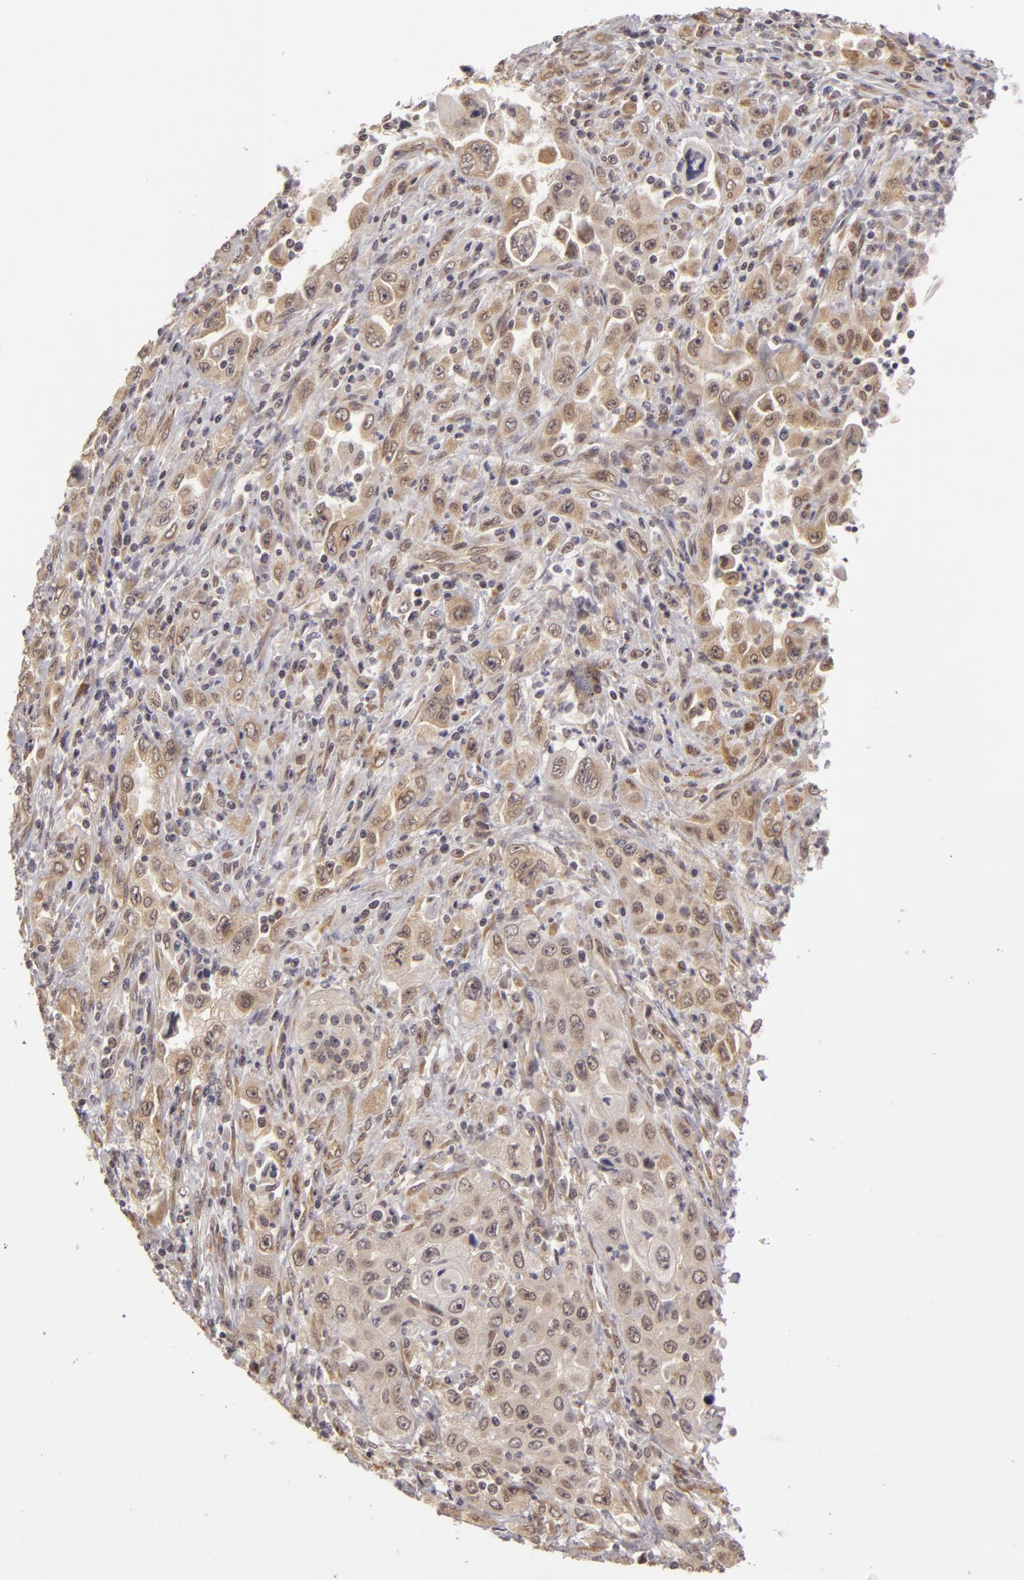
{"staining": {"intensity": "weak", "quantity": "25%-75%", "location": "cytoplasmic/membranous,nuclear"}, "tissue": "pancreatic cancer", "cell_type": "Tumor cells", "image_type": "cancer", "snomed": [{"axis": "morphology", "description": "Adenocarcinoma, NOS"}, {"axis": "topography", "description": "Pancreas"}], "caption": "A micrograph showing weak cytoplasmic/membranous and nuclear expression in approximately 25%-75% of tumor cells in pancreatic cancer, as visualized by brown immunohistochemical staining.", "gene": "ZNF133", "patient": {"sex": "male", "age": 70}}